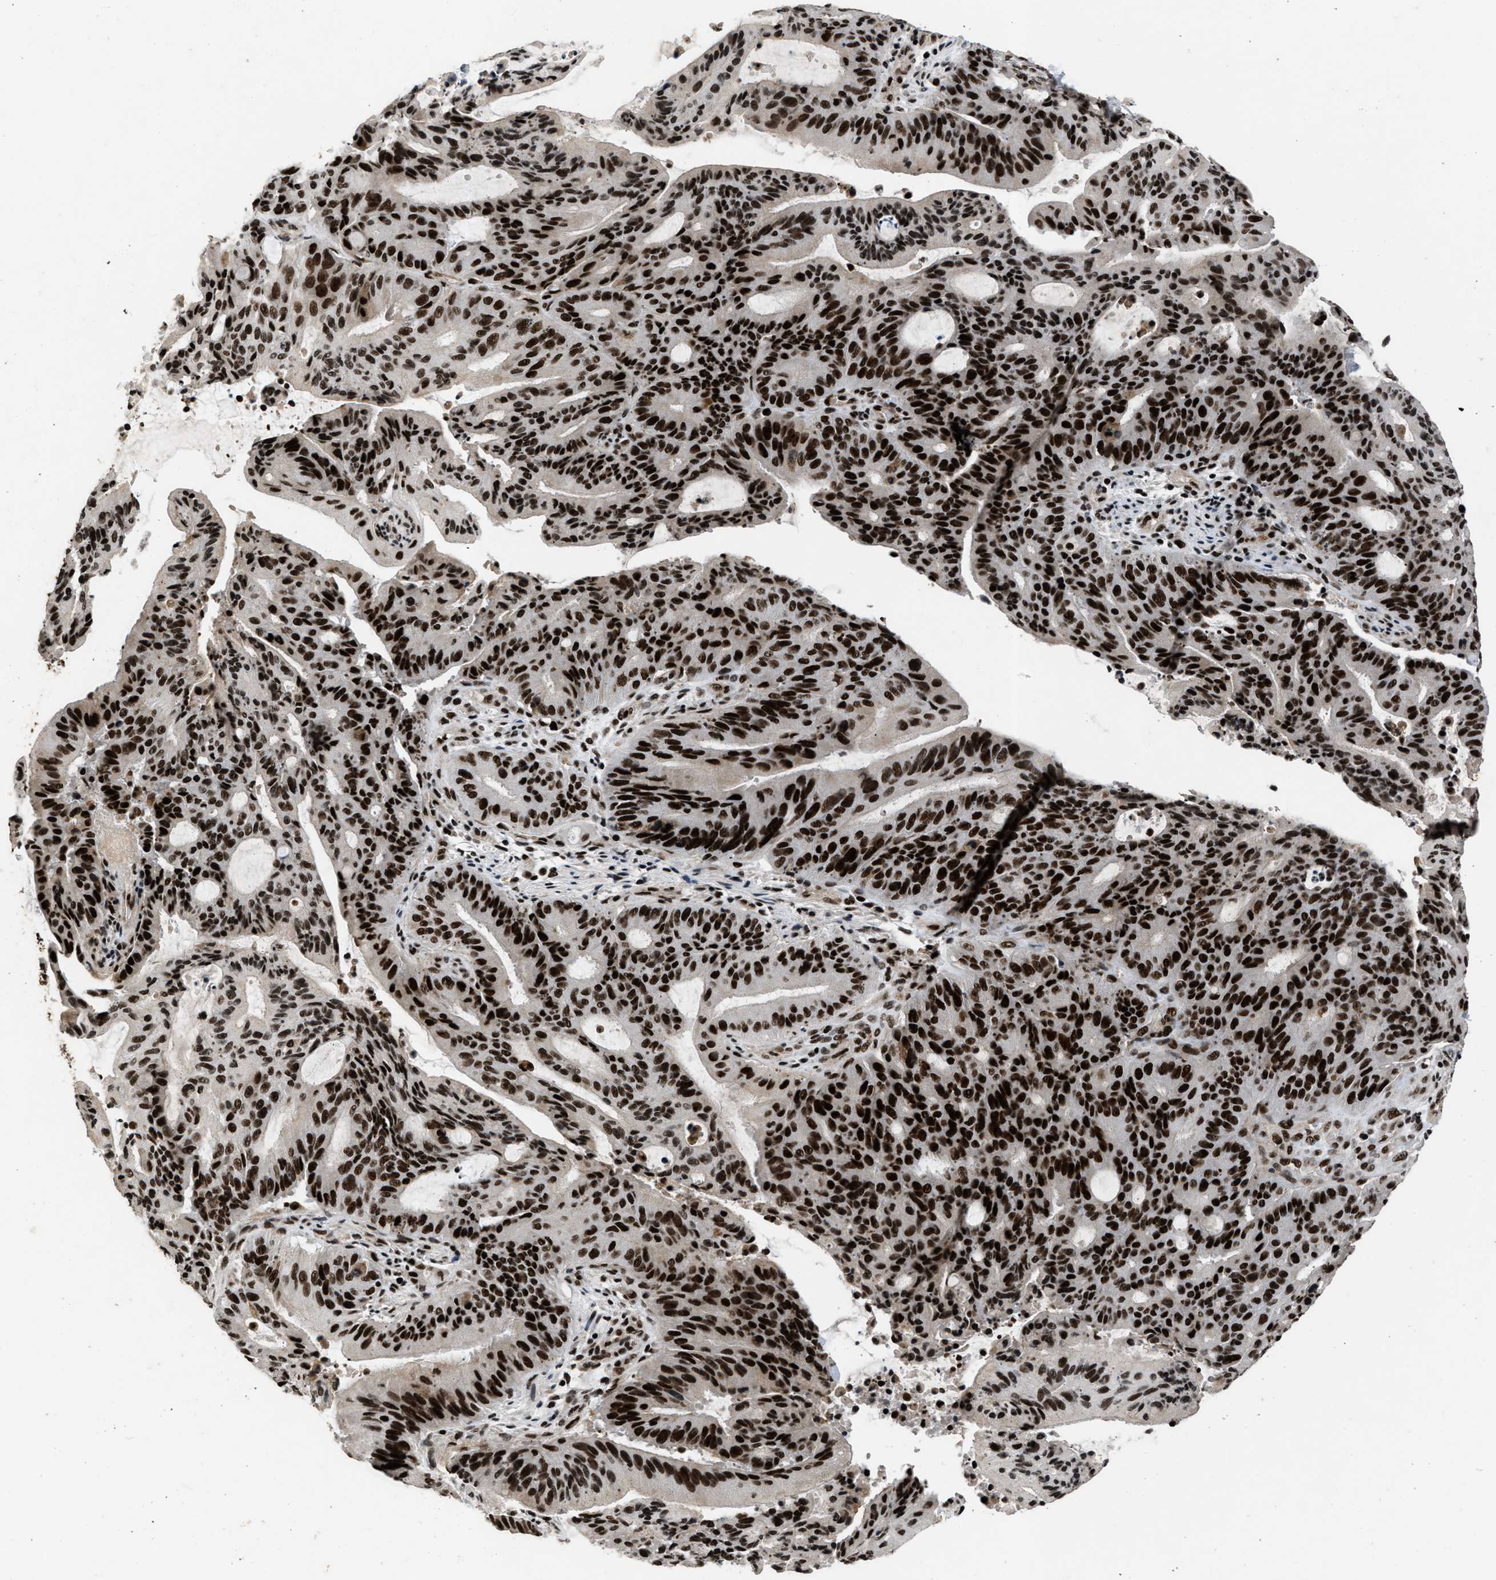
{"staining": {"intensity": "strong", "quantity": ">75%", "location": "nuclear"}, "tissue": "liver cancer", "cell_type": "Tumor cells", "image_type": "cancer", "snomed": [{"axis": "morphology", "description": "Normal tissue, NOS"}, {"axis": "morphology", "description": "Cholangiocarcinoma"}, {"axis": "topography", "description": "Liver"}, {"axis": "topography", "description": "Peripheral nerve tissue"}], "caption": "IHC micrograph of liver cholangiocarcinoma stained for a protein (brown), which shows high levels of strong nuclear staining in approximately >75% of tumor cells.", "gene": "SMARCB1", "patient": {"sex": "female", "age": 73}}